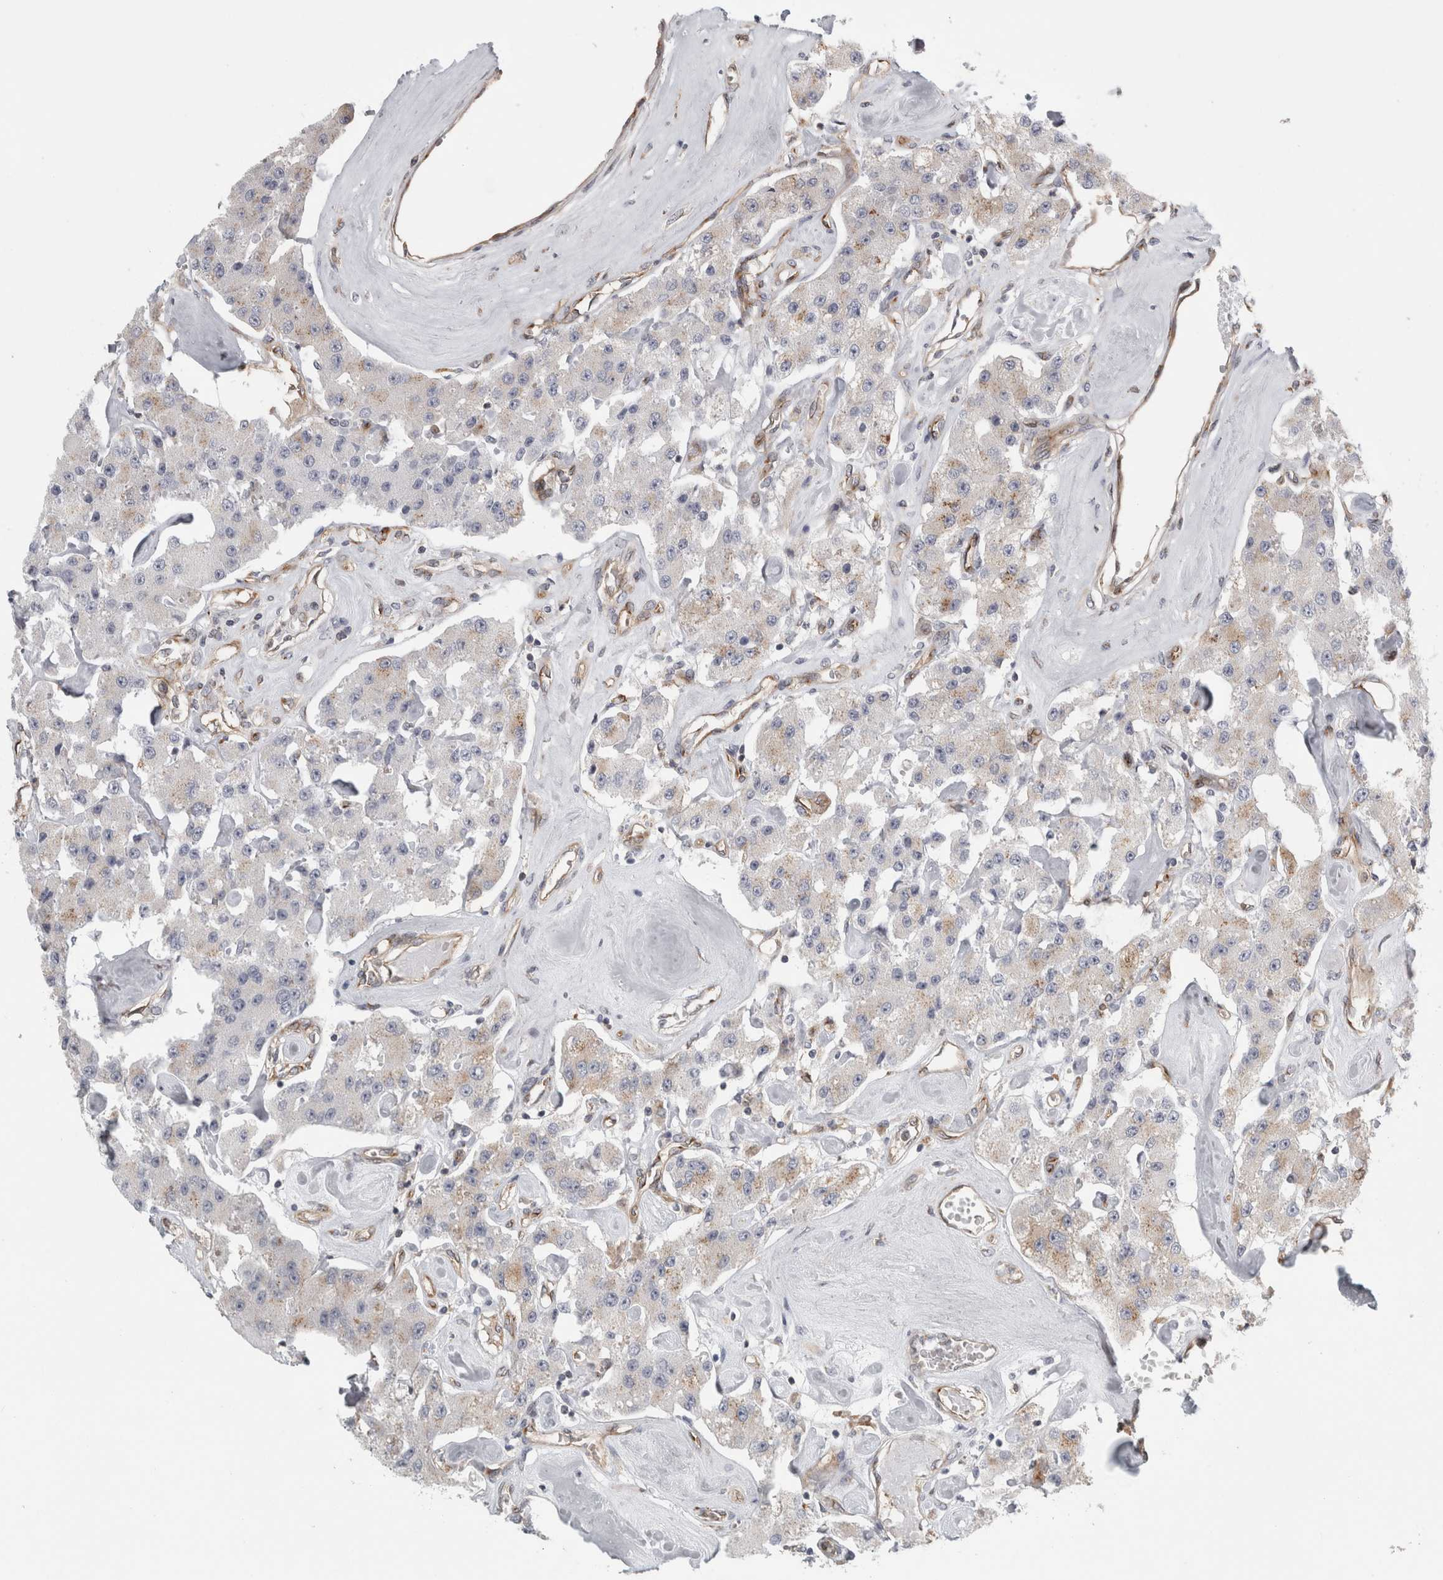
{"staining": {"intensity": "weak", "quantity": "<25%", "location": "cytoplasmic/membranous"}, "tissue": "carcinoid", "cell_type": "Tumor cells", "image_type": "cancer", "snomed": [{"axis": "morphology", "description": "Carcinoid, malignant, NOS"}, {"axis": "topography", "description": "Pancreas"}], "caption": "IHC image of carcinoid (malignant) stained for a protein (brown), which shows no positivity in tumor cells.", "gene": "PEX6", "patient": {"sex": "male", "age": 41}}